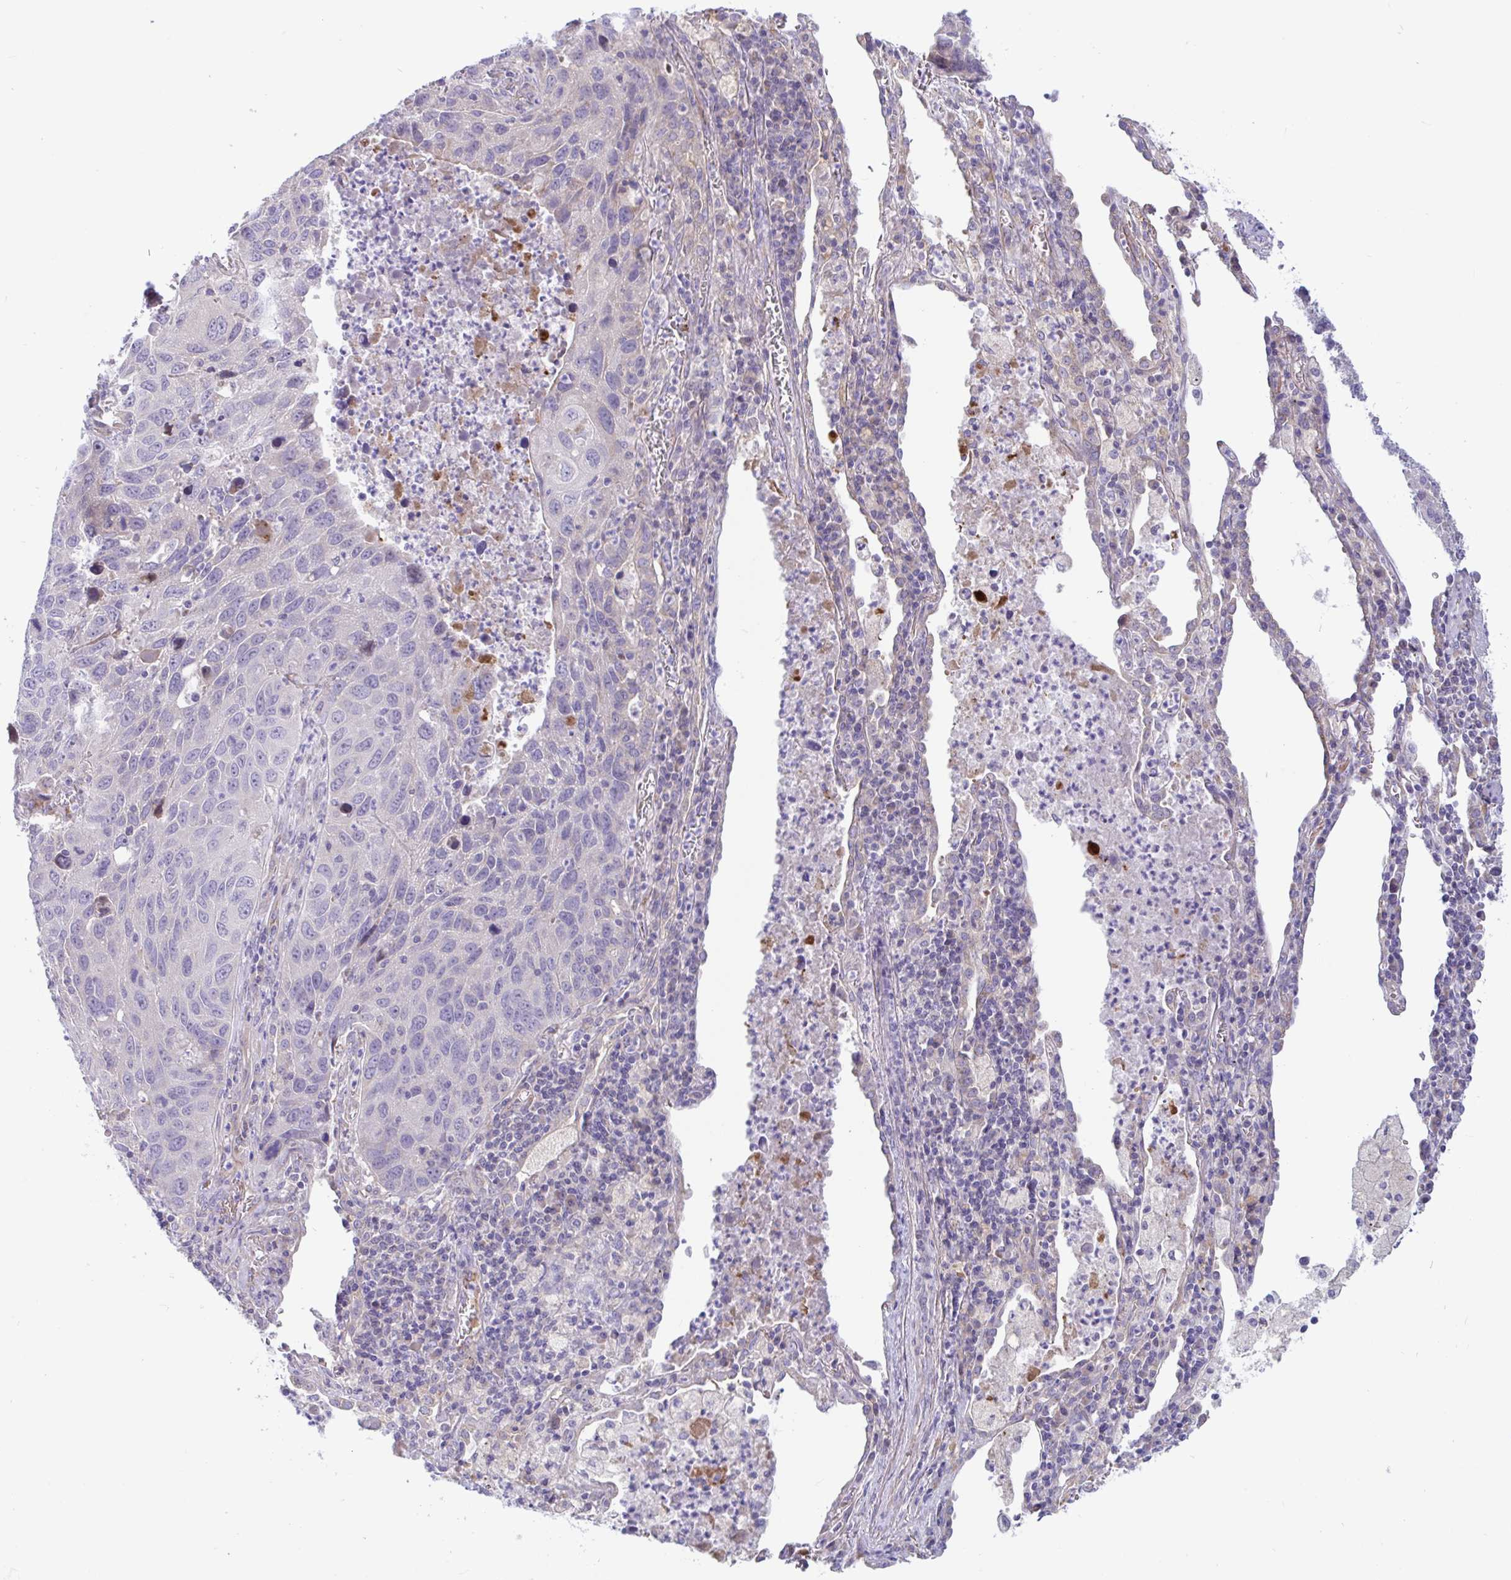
{"staining": {"intensity": "negative", "quantity": "none", "location": "none"}, "tissue": "lung cancer", "cell_type": "Tumor cells", "image_type": "cancer", "snomed": [{"axis": "morphology", "description": "Squamous cell carcinoma, NOS"}, {"axis": "topography", "description": "Lung"}], "caption": "This is an immunohistochemistry (IHC) photomicrograph of human lung cancer. There is no expression in tumor cells.", "gene": "IL37", "patient": {"sex": "female", "age": 61}}